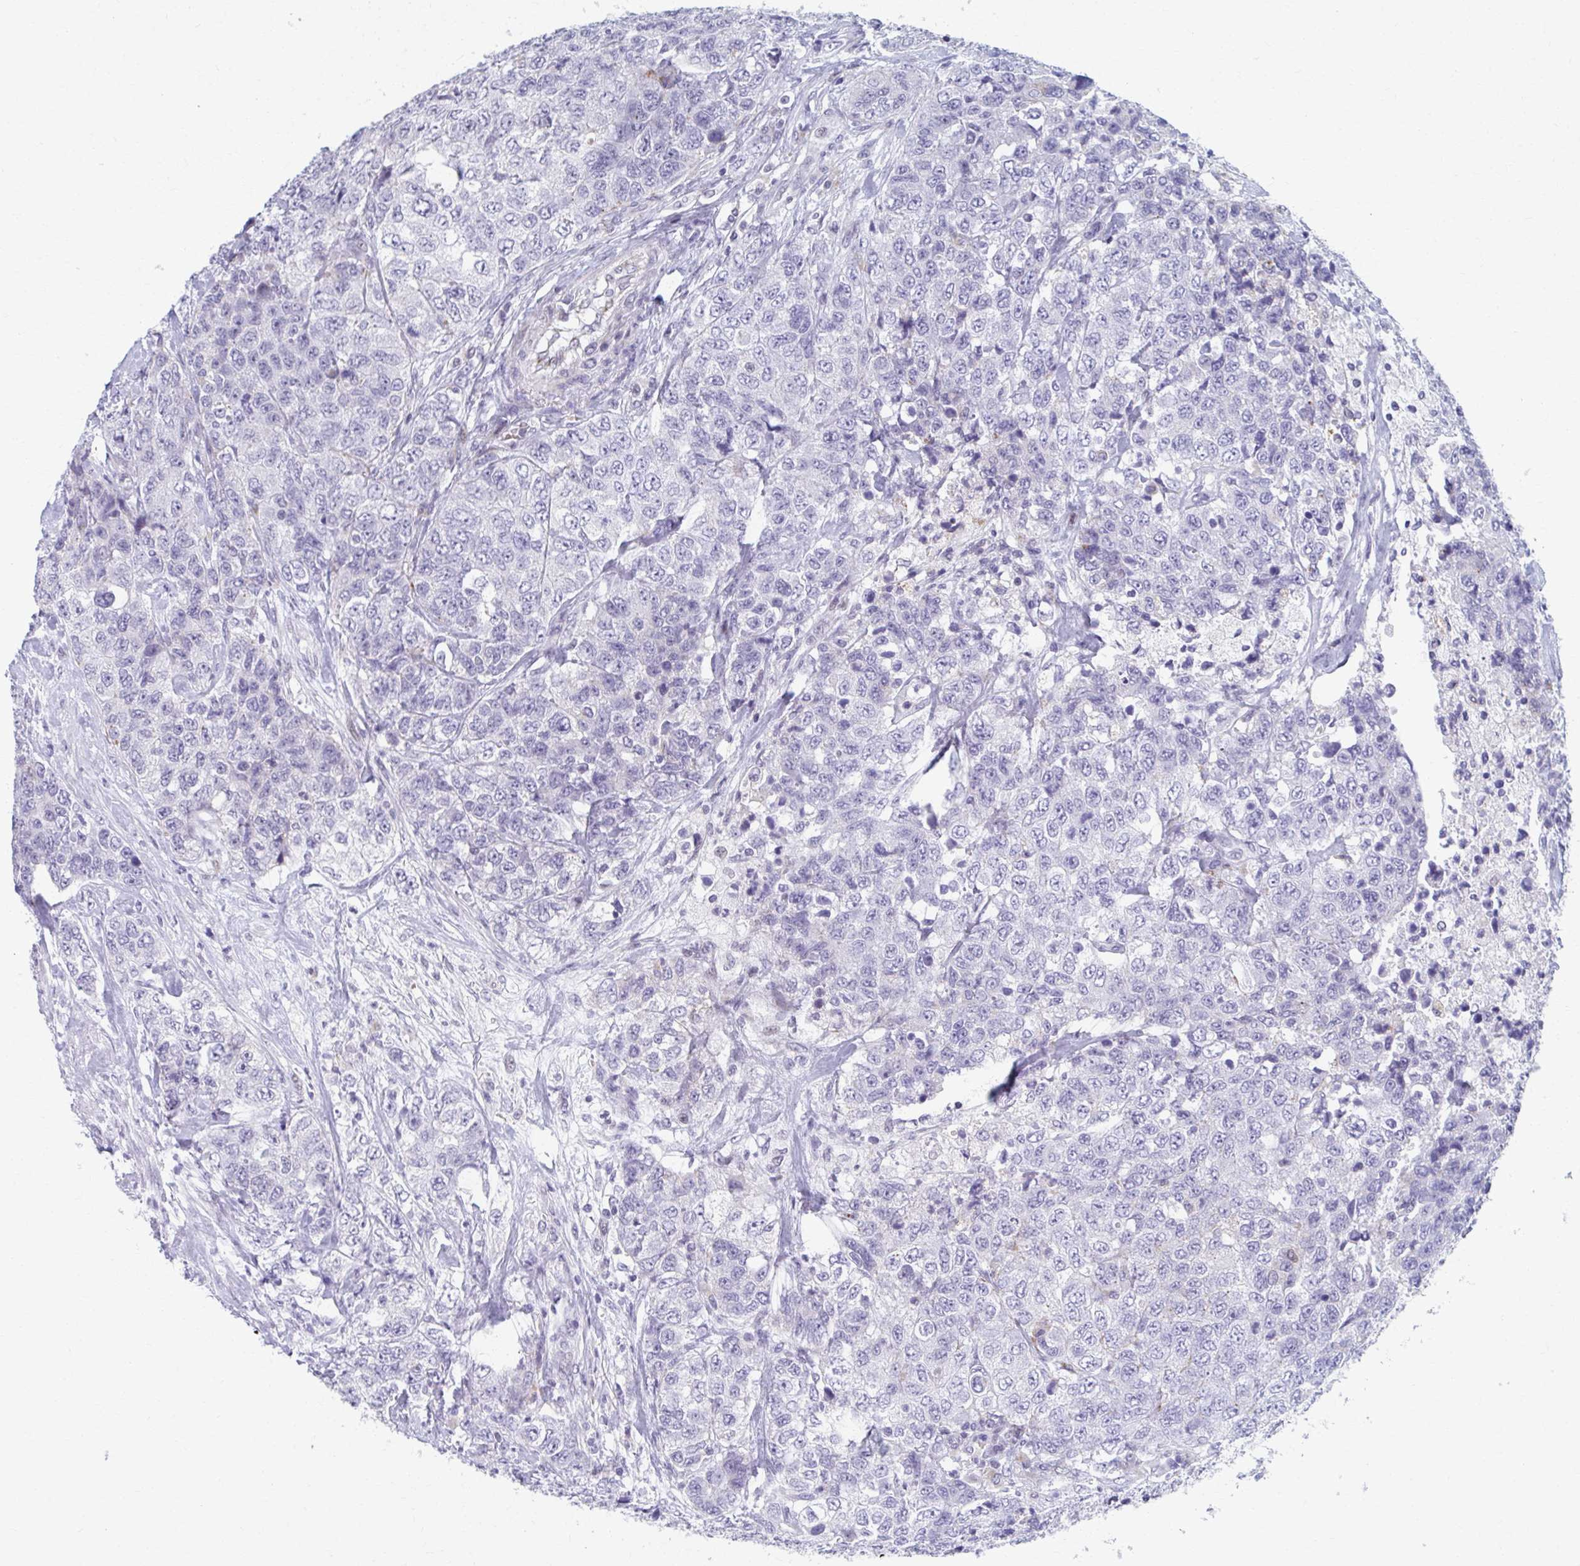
{"staining": {"intensity": "negative", "quantity": "none", "location": "none"}, "tissue": "urothelial cancer", "cell_type": "Tumor cells", "image_type": "cancer", "snomed": [{"axis": "morphology", "description": "Urothelial carcinoma, High grade"}, {"axis": "topography", "description": "Urinary bladder"}], "caption": "Tumor cells show no significant expression in high-grade urothelial carcinoma. The staining is performed using DAB (3,3'-diaminobenzidine) brown chromogen with nuclei counter-stained in using hematoxylin.", "gene": "ABHD16B", "patient": {"sex": "female", "age": 78}}